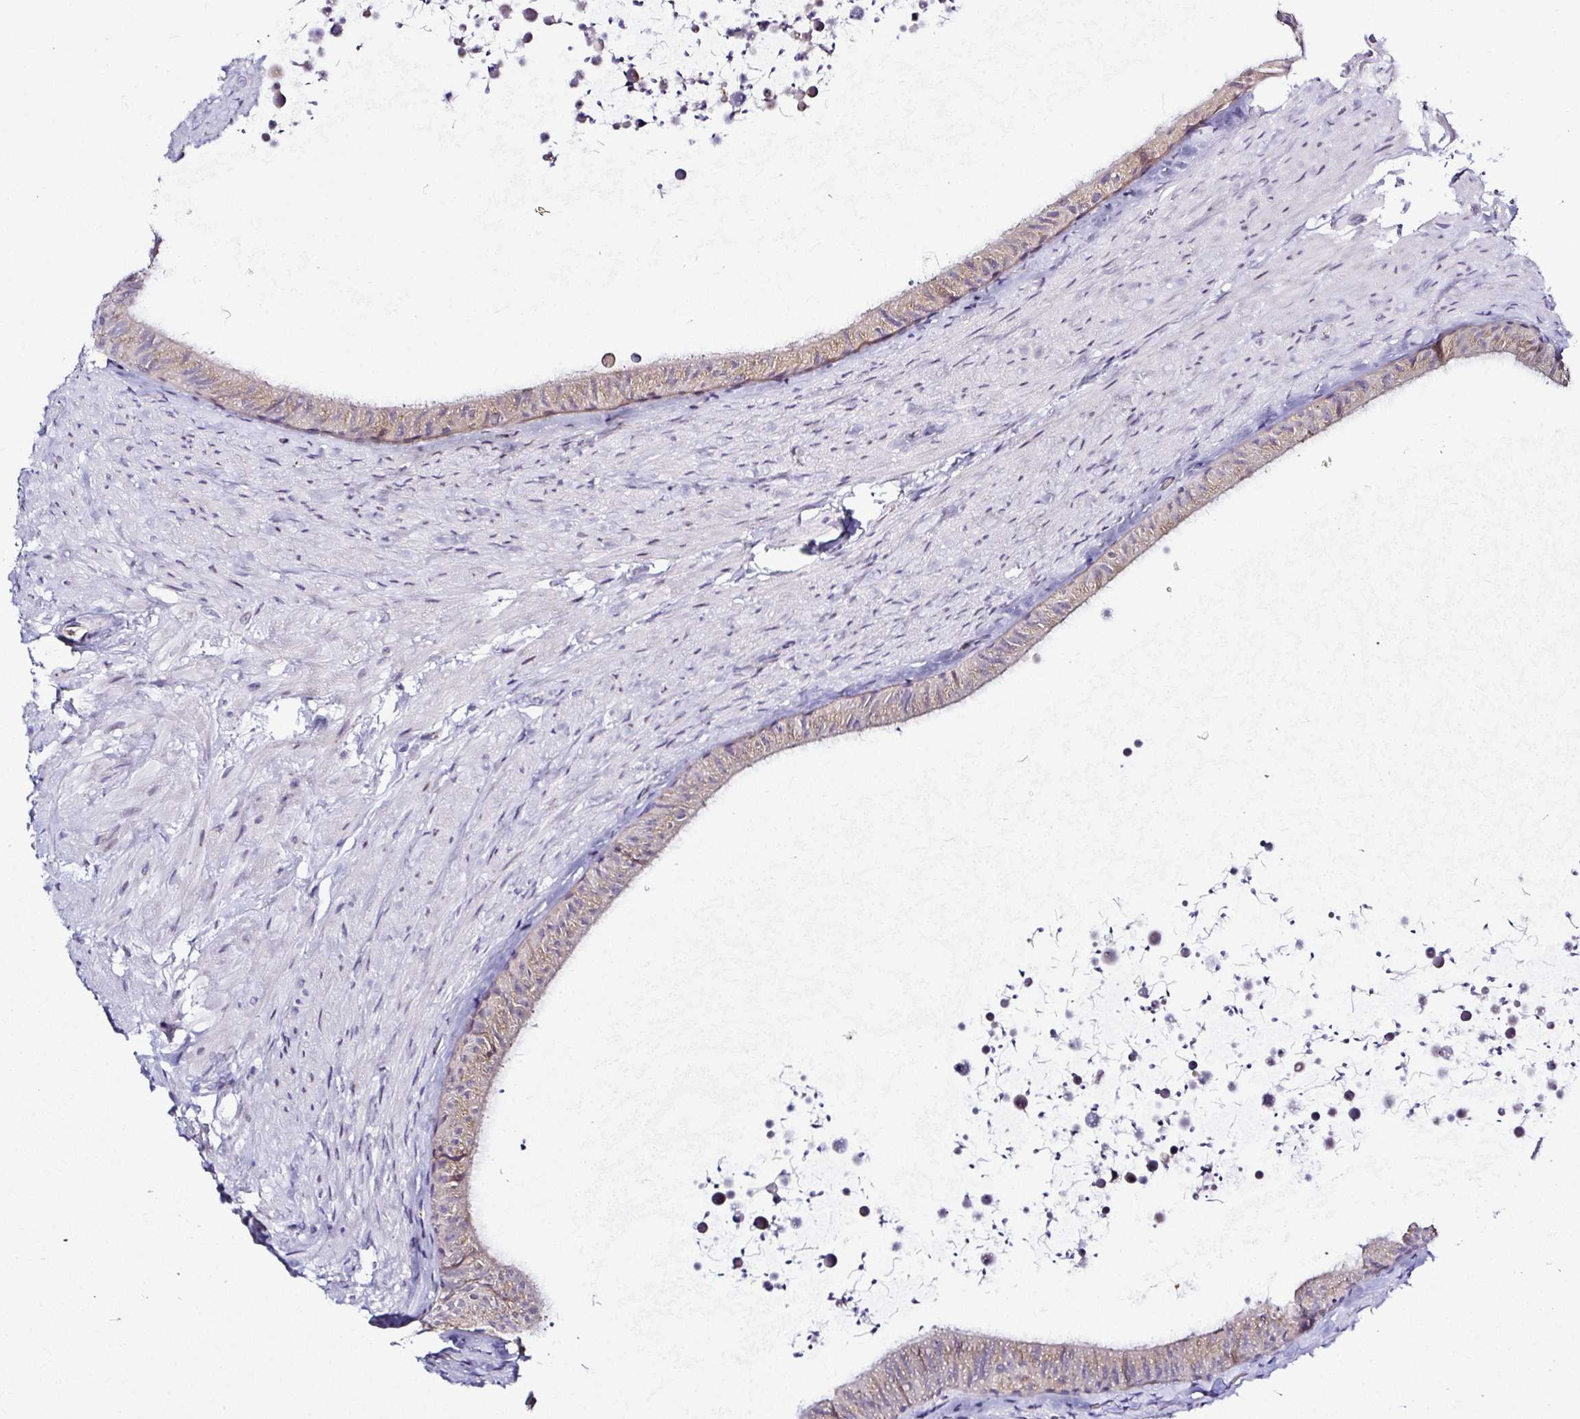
{"staining": {"intensity": "weak", "quantity": "25%-75%", "location": "cytoplasmic/membranous"}, "tissue": "epididymis", "cell_type": "Glandular cells", "image_type": "normal", "snomed": [{"axis": "morphology", "description": "Normal tissue, NOS"}, {"axis": "topography", "description": "Epididymis, spermatic cord, NOS"}, {"axis": "topography", "description": "Epididymis"}], "caption": "Immunohistochemistry (IHC) staining of unremarkable epididymis, which displays low levels of weak cytoplasmic/membranous positivity in approximately 25%-75% of glandular cells indicating weak cytoplasmic/membranous protein expression. The staining was performed using DAB (brown) for protein detection and nuclei were counterstained in hematoxylin (blue).", "gene": "DEPDC5", "patient": {"sex": "male", "age": 31}}